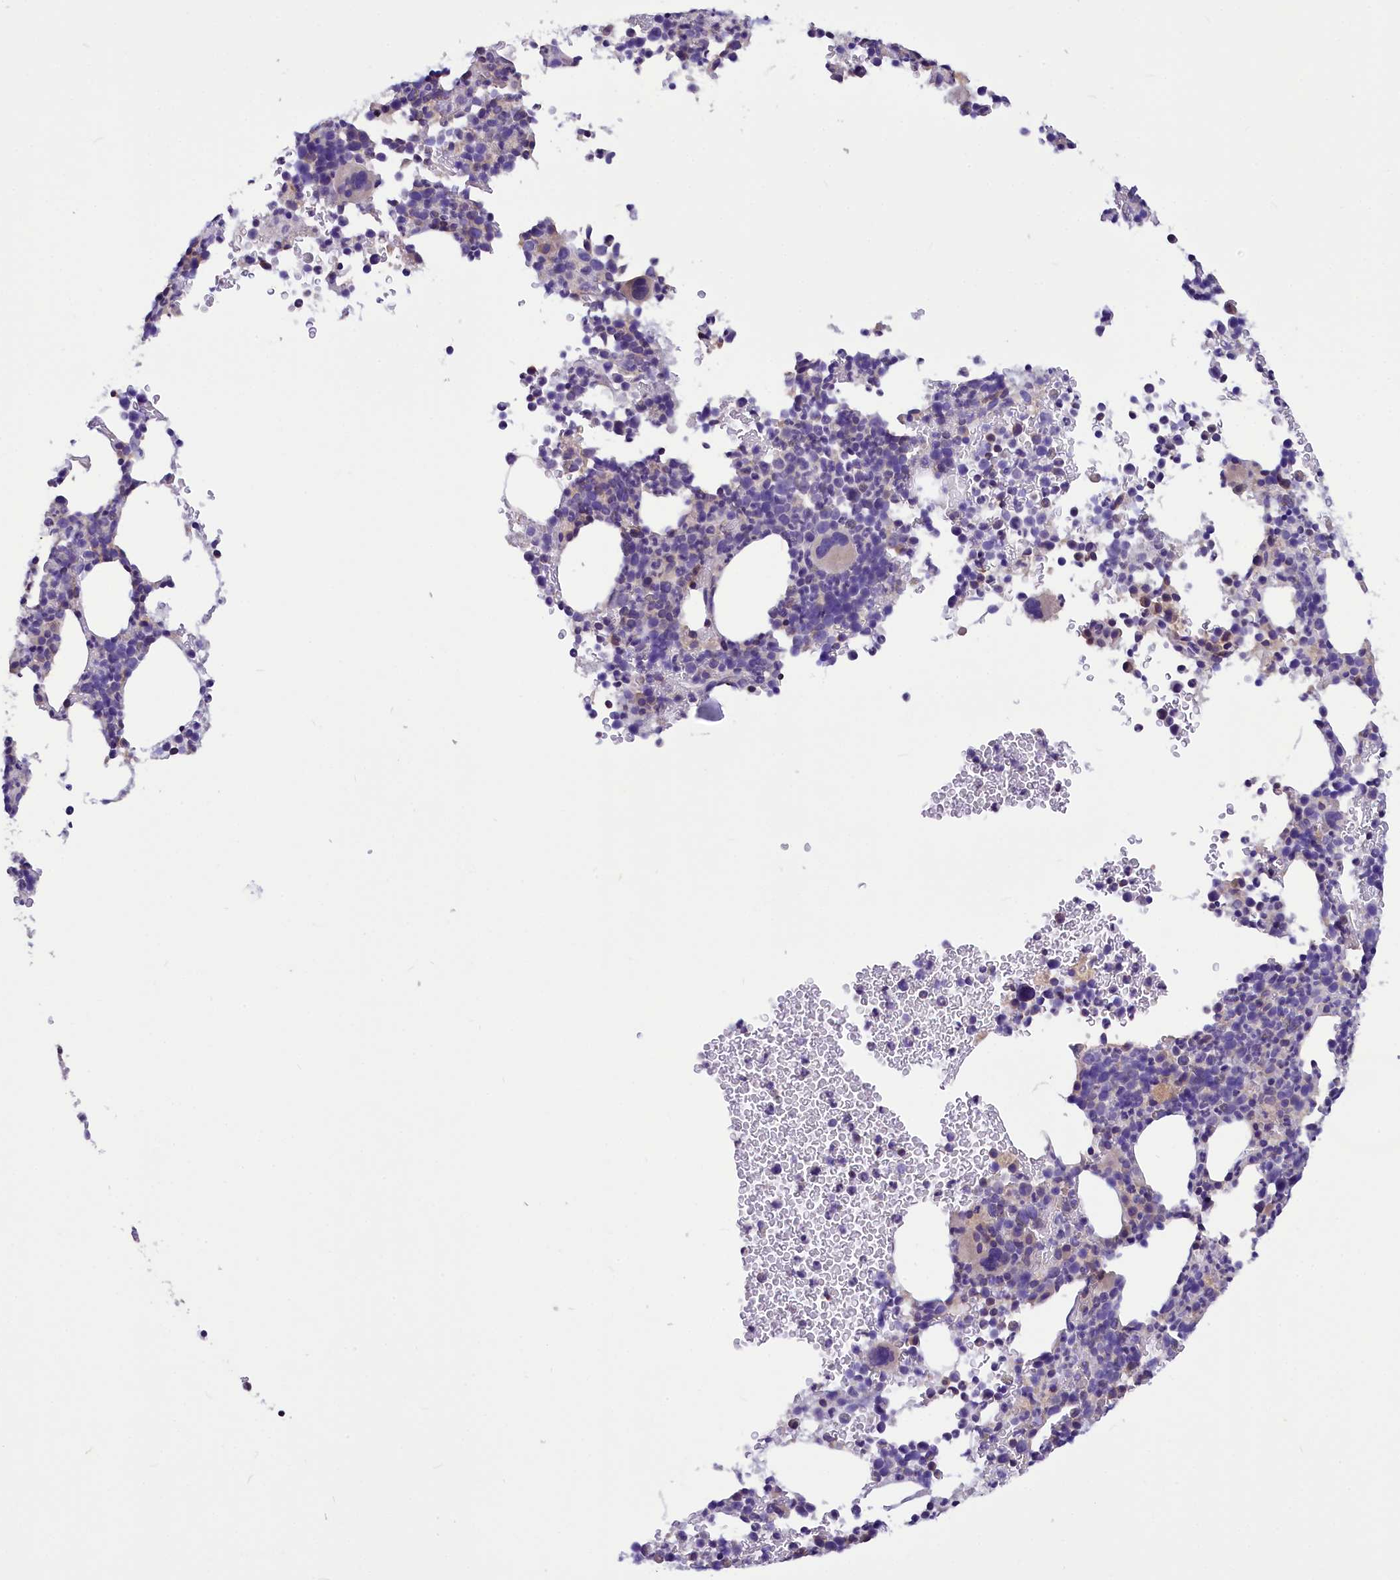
{"staining": {"intensity": "negative", "quantity": "none", "location": "none"}, "tissue": "bone marrow", "cell_type": "Hematopoietic cells", "image_type": "normal", "snomed": [{"axis": "morphology", "description": "Normal tissue, NOS"}, {"axis": "topography", "description": "Bone marrow"}], "caption": "IHC of unremarkable human bone marrow shows no expression in hematopoietic cells.", "gene": "AP3B2", "patient": {"sex": "female", "age": 82}}